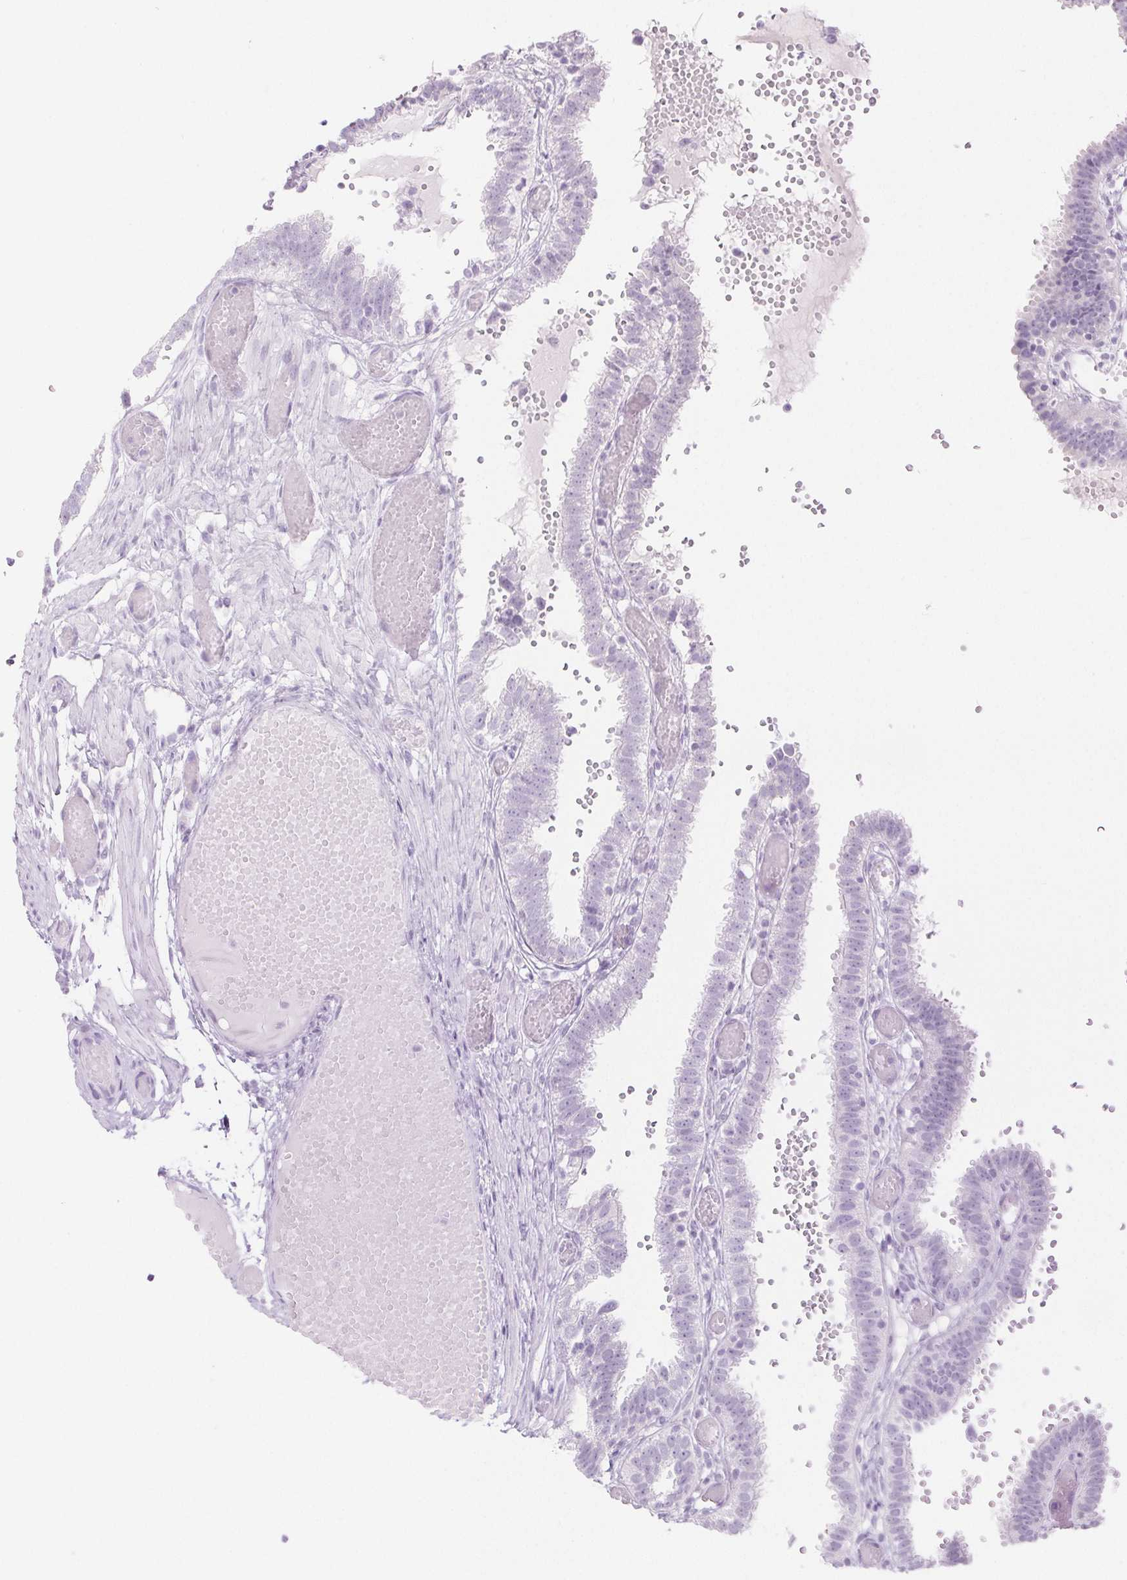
{"staining": {"intensity": "negative", "quantity": "none", "location": "none"}, "tissue": "fallopian tube", "cell_type": "Glandular cells", "image_type": "normal", "snomed": [{"axis": "morphology", "description": "Normal tissue, NOS"}, {"axis": "topography", "description": "Fallopian tube"}], "caption": "A histopathology image of fallopian tube stained for a protein reveals no brown staining in glandular cells. Brightfield microscopy of IHC stained with DAB (brown) and hematoxylin (blue), captured at high magnification.", "gene": "SPRR3", "patient": {"sex": "female", "age": 37}}